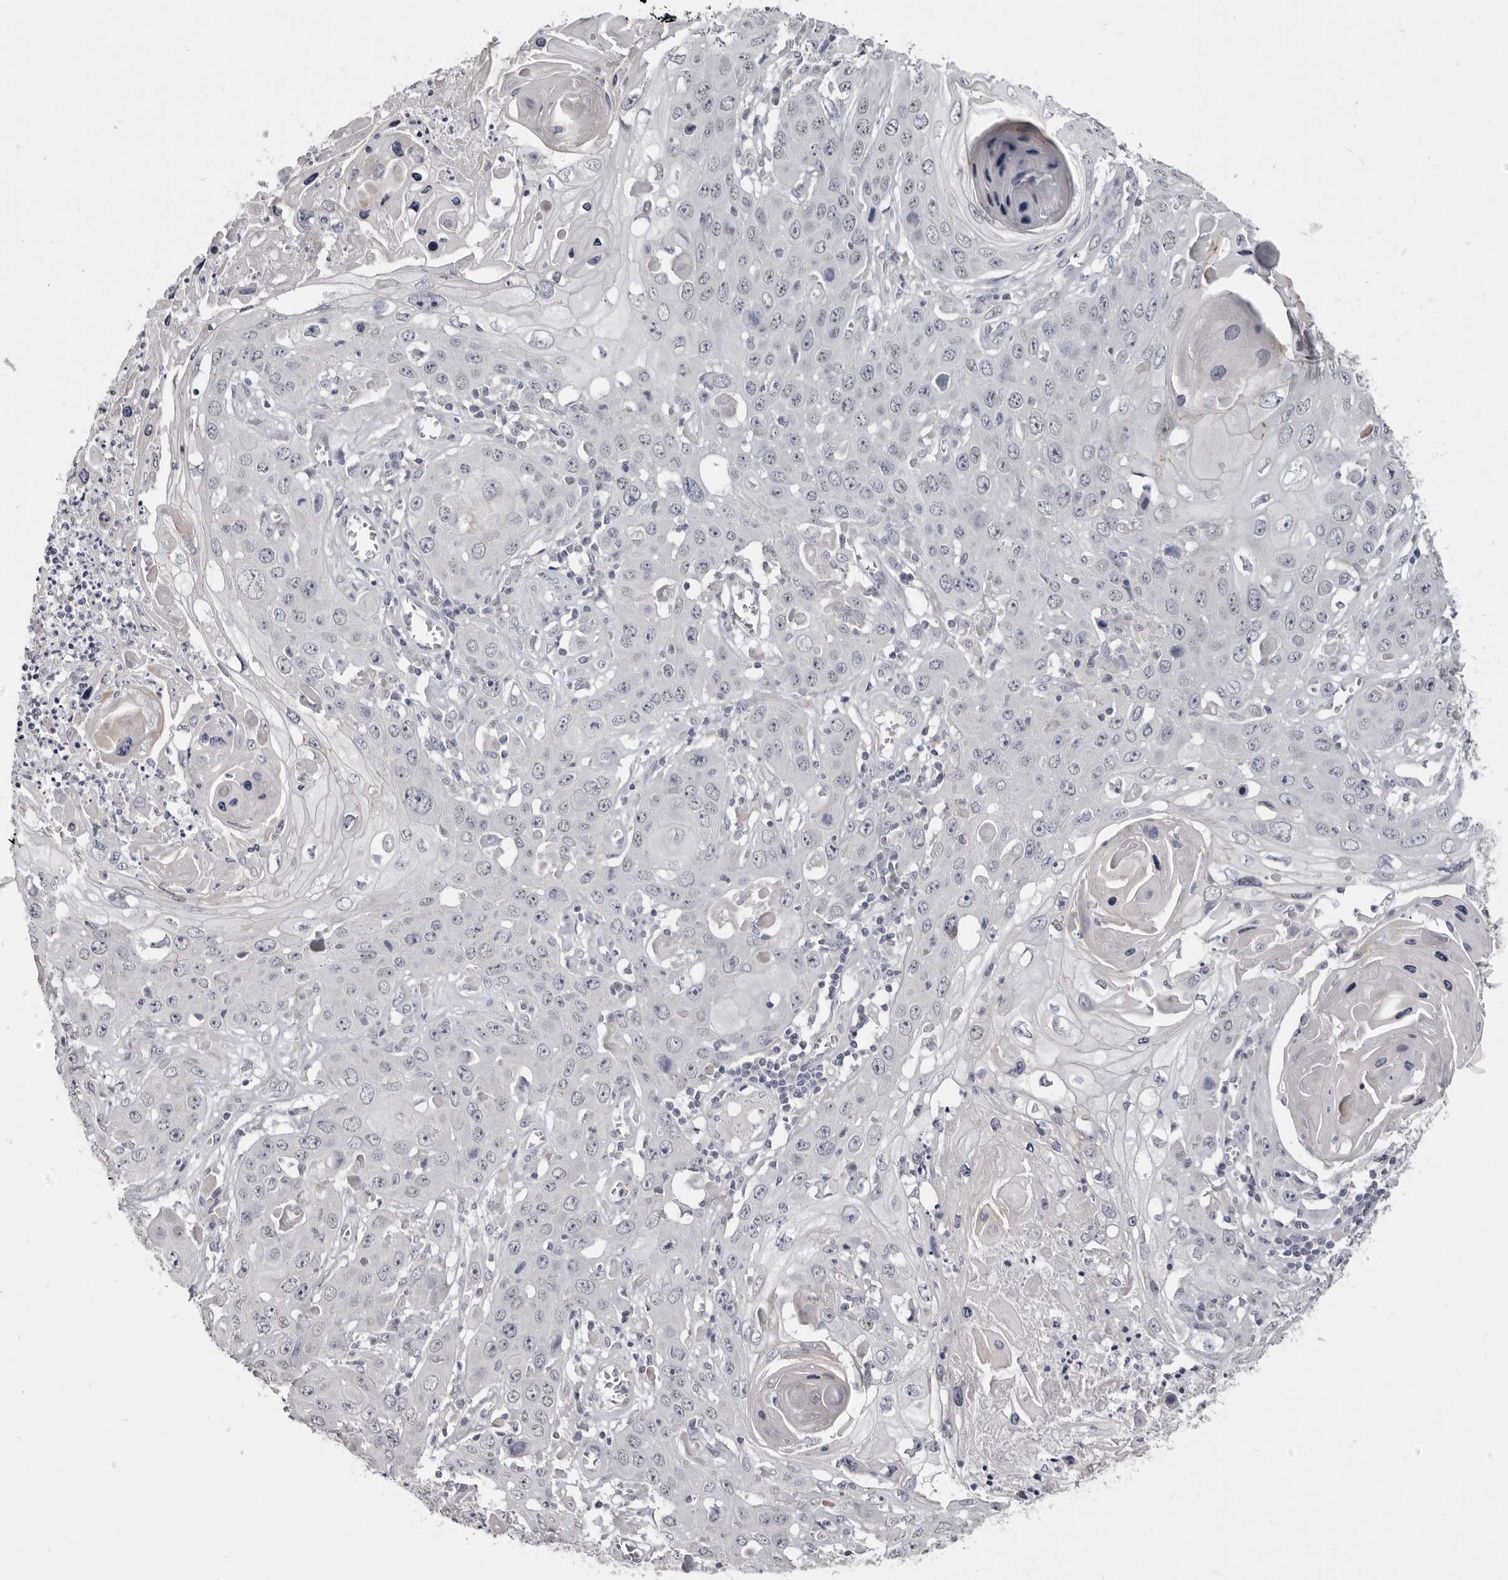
{"staining": {"intensity": "negative", "quantity": "none", "location": "none"}, "tissue": "skin cancer", "cell_type": "Tumor cells", "image_type": "cancer", "snomed": [{"axis": "morphology", "description": "Squamous cell carcinoma, NOS"}, {"axis": "topography", "description": "Skin"}], "caption": "Immunohistochemistry (IHC) of human skin squamous cell carcinoma displays no staining in tumor cells.", "gene": "CGN", "patient": {"sex": "male", "age": 55}}